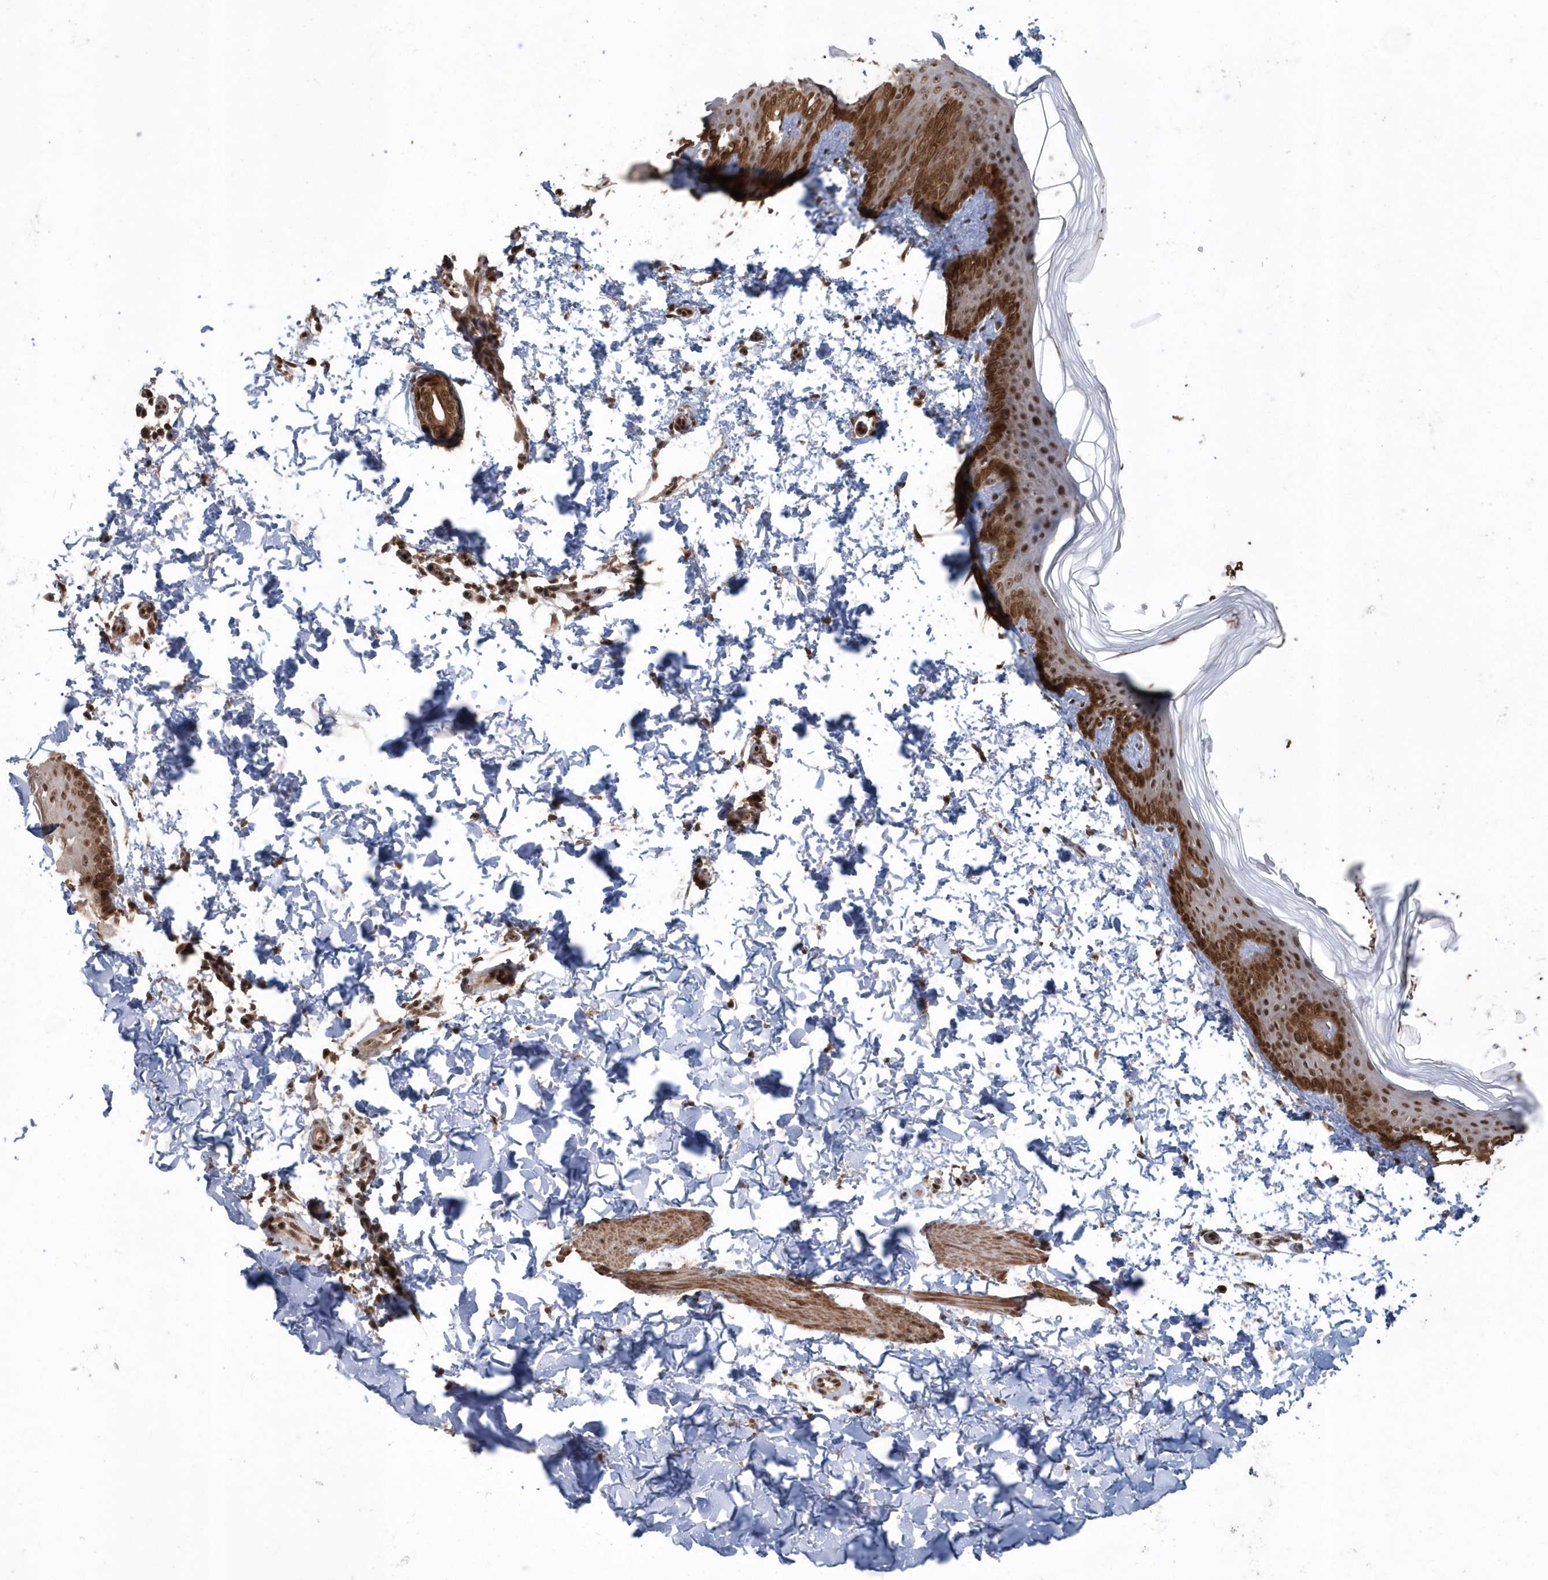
{"staining": {"intensity": "moderate", "quantity": ">75%", "location": "cytoplasmic/membranous,nuclear"}, "tissue": "skin", "cell_type": "Fibroblasts", "image_type": "normal", "snomed": [{"axis": "morphology", "description": "Normal tissue, NOS"}, {"axis": "morphology", "description": "Neoplasm, benign, NOS"}, {"axis": "topography", "description": "Skin"}, {"axis": "topography", "description": "Soft tissue"}], "caption": "Protein staining by IHC demonstrates moderate cytoplasmic/membranous,nuclear staining in approximately >75% of fibroblasts in normal skin.", "gene": "EPB41L4A", "patient": {"sex": "male", "age": 26}}